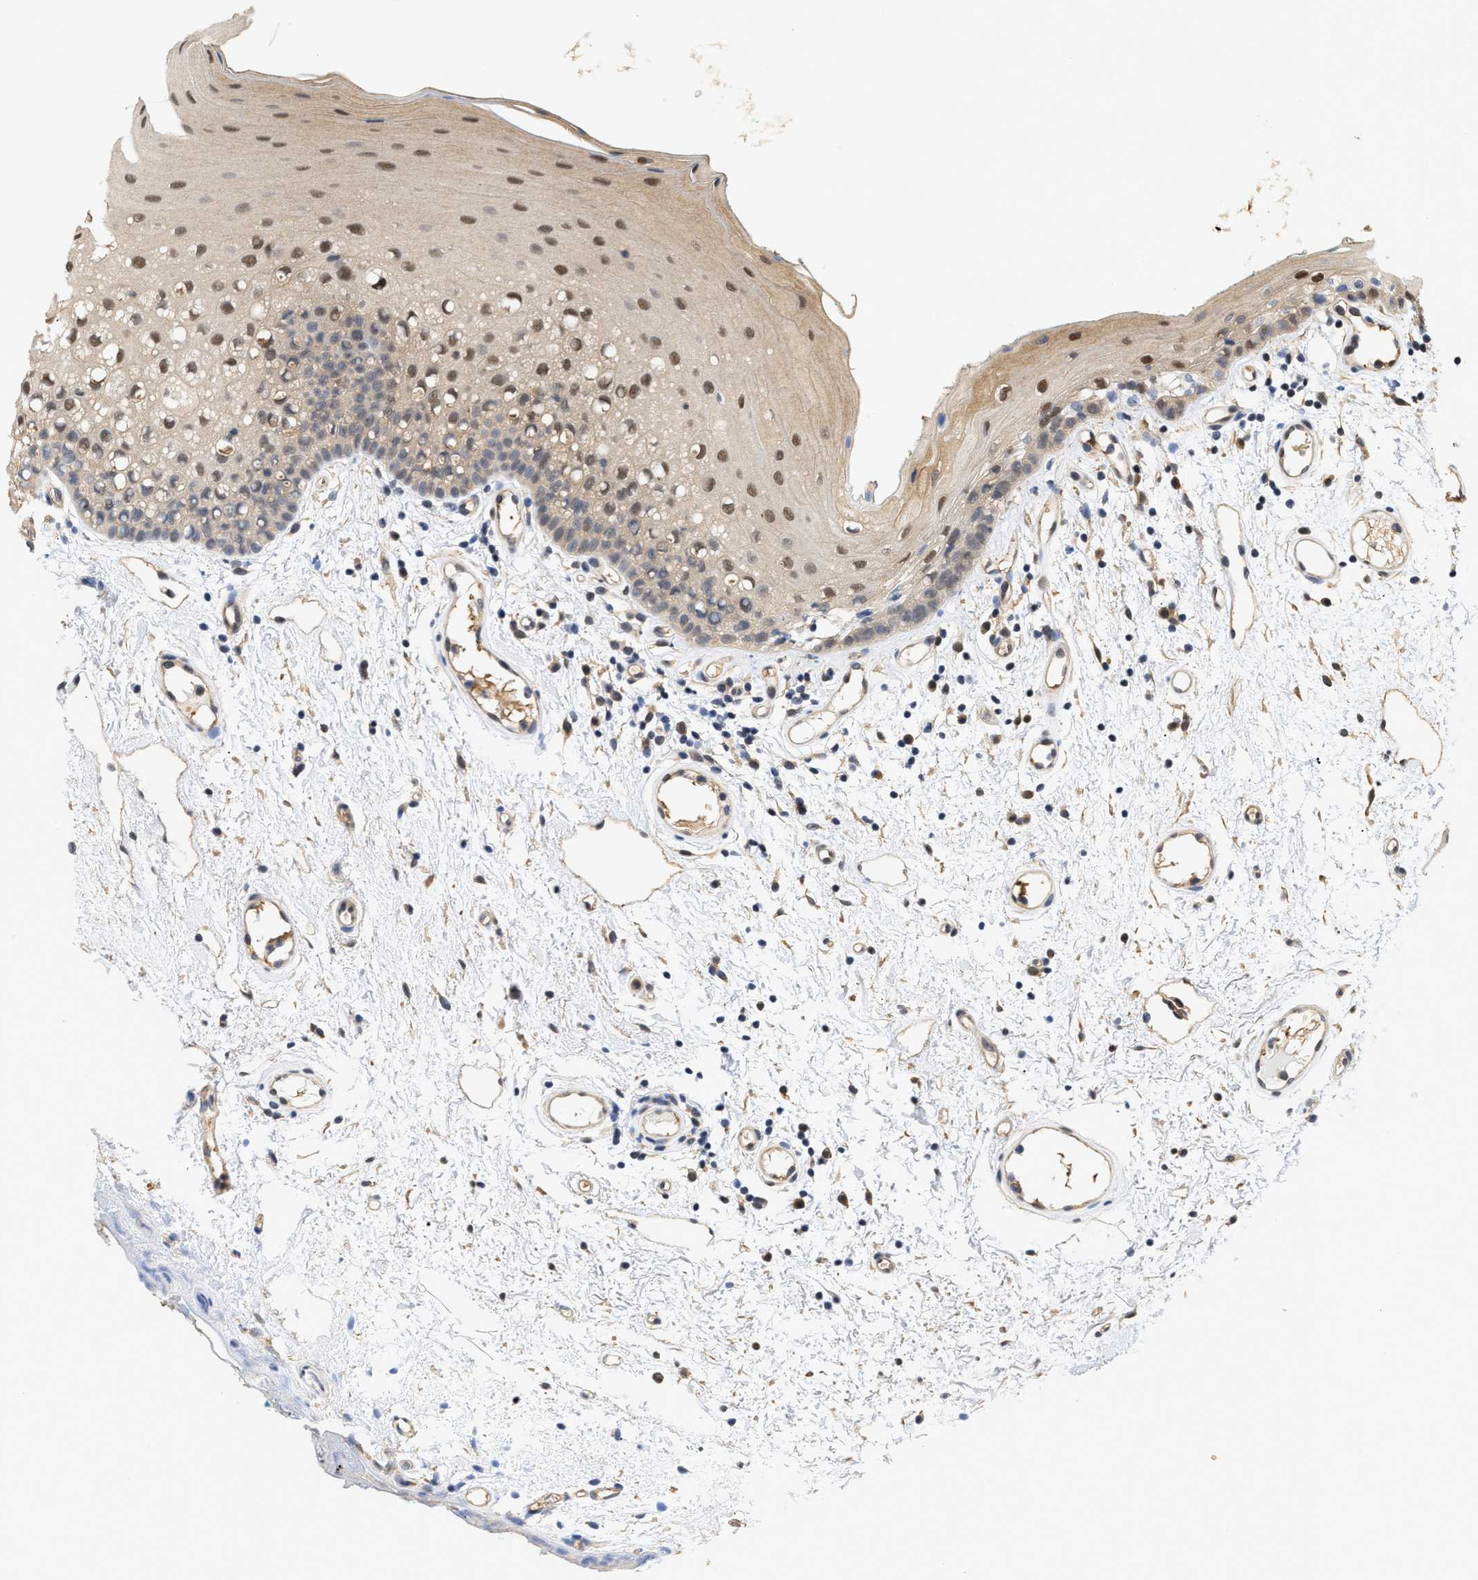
{"staining": {"intensity": "moderate", "quantity": "25%-75%", "location": "nuclear"}, "tissue": "oral mucosa", "cell_type": "Squamous epithelial cells", "image_type": "normal", "snomed": [{"axis": "morphology", "description": "Normal tissue, NOS"}, {"axis": "morphology", "description": "Squamous cell carcinoma, NOS"}, {"axis": "topography", "description": "Oral tissue"}, {"axis": "topography", "description": "Salivary gland"}, {"axis": "topography", "description": "Head-Neck"}], "caption": "Oral mucosa was stained to show a protein in brown. There is medium levels of moderate nuclear staining in approximately 25%-75% of squamous epithelial cells. (DAB (3,3'-diaminobenzidine) IHC with brightfield microscopy, high magnification).", "gene": "SCAI", "patient": {"sex": "female", "age": 62}}